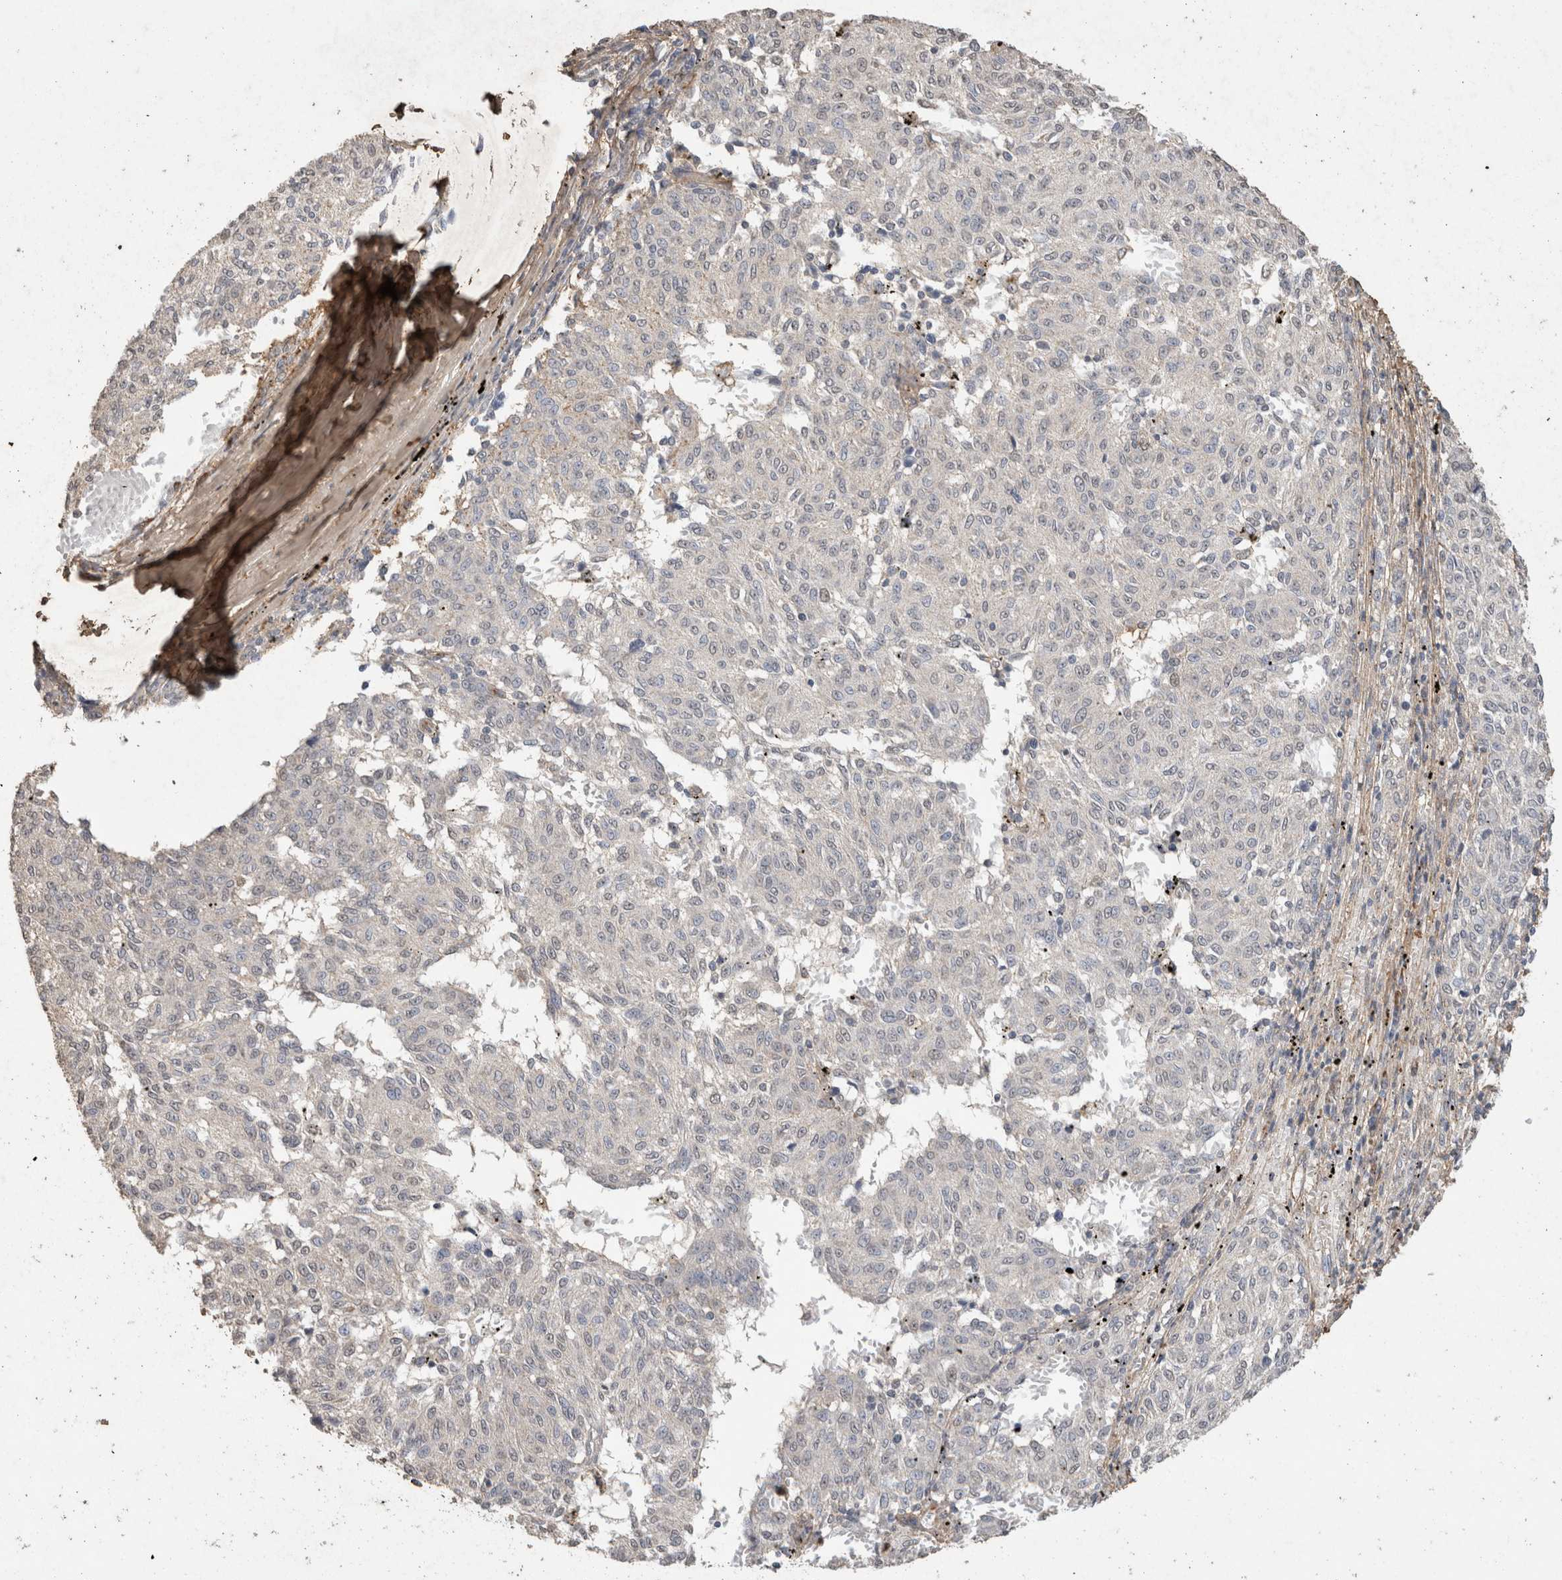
{"staining": {"intensity": "negative", "quantity": "none", "location": "none"}, "tissue": "melanoma", "cell_type": "Tumor cells", "image_type": "cancer", "snomed": [{"axis": "morphology", "description": "Malignant melanoma, NOS"}, {"axis": "topography", "description": "Skin"}], "caption": "Tumor cells are negative for protein expression in human melanoma.", "gene": "C1QTNF5", "patient": {"sex": "female", "age": 72}}